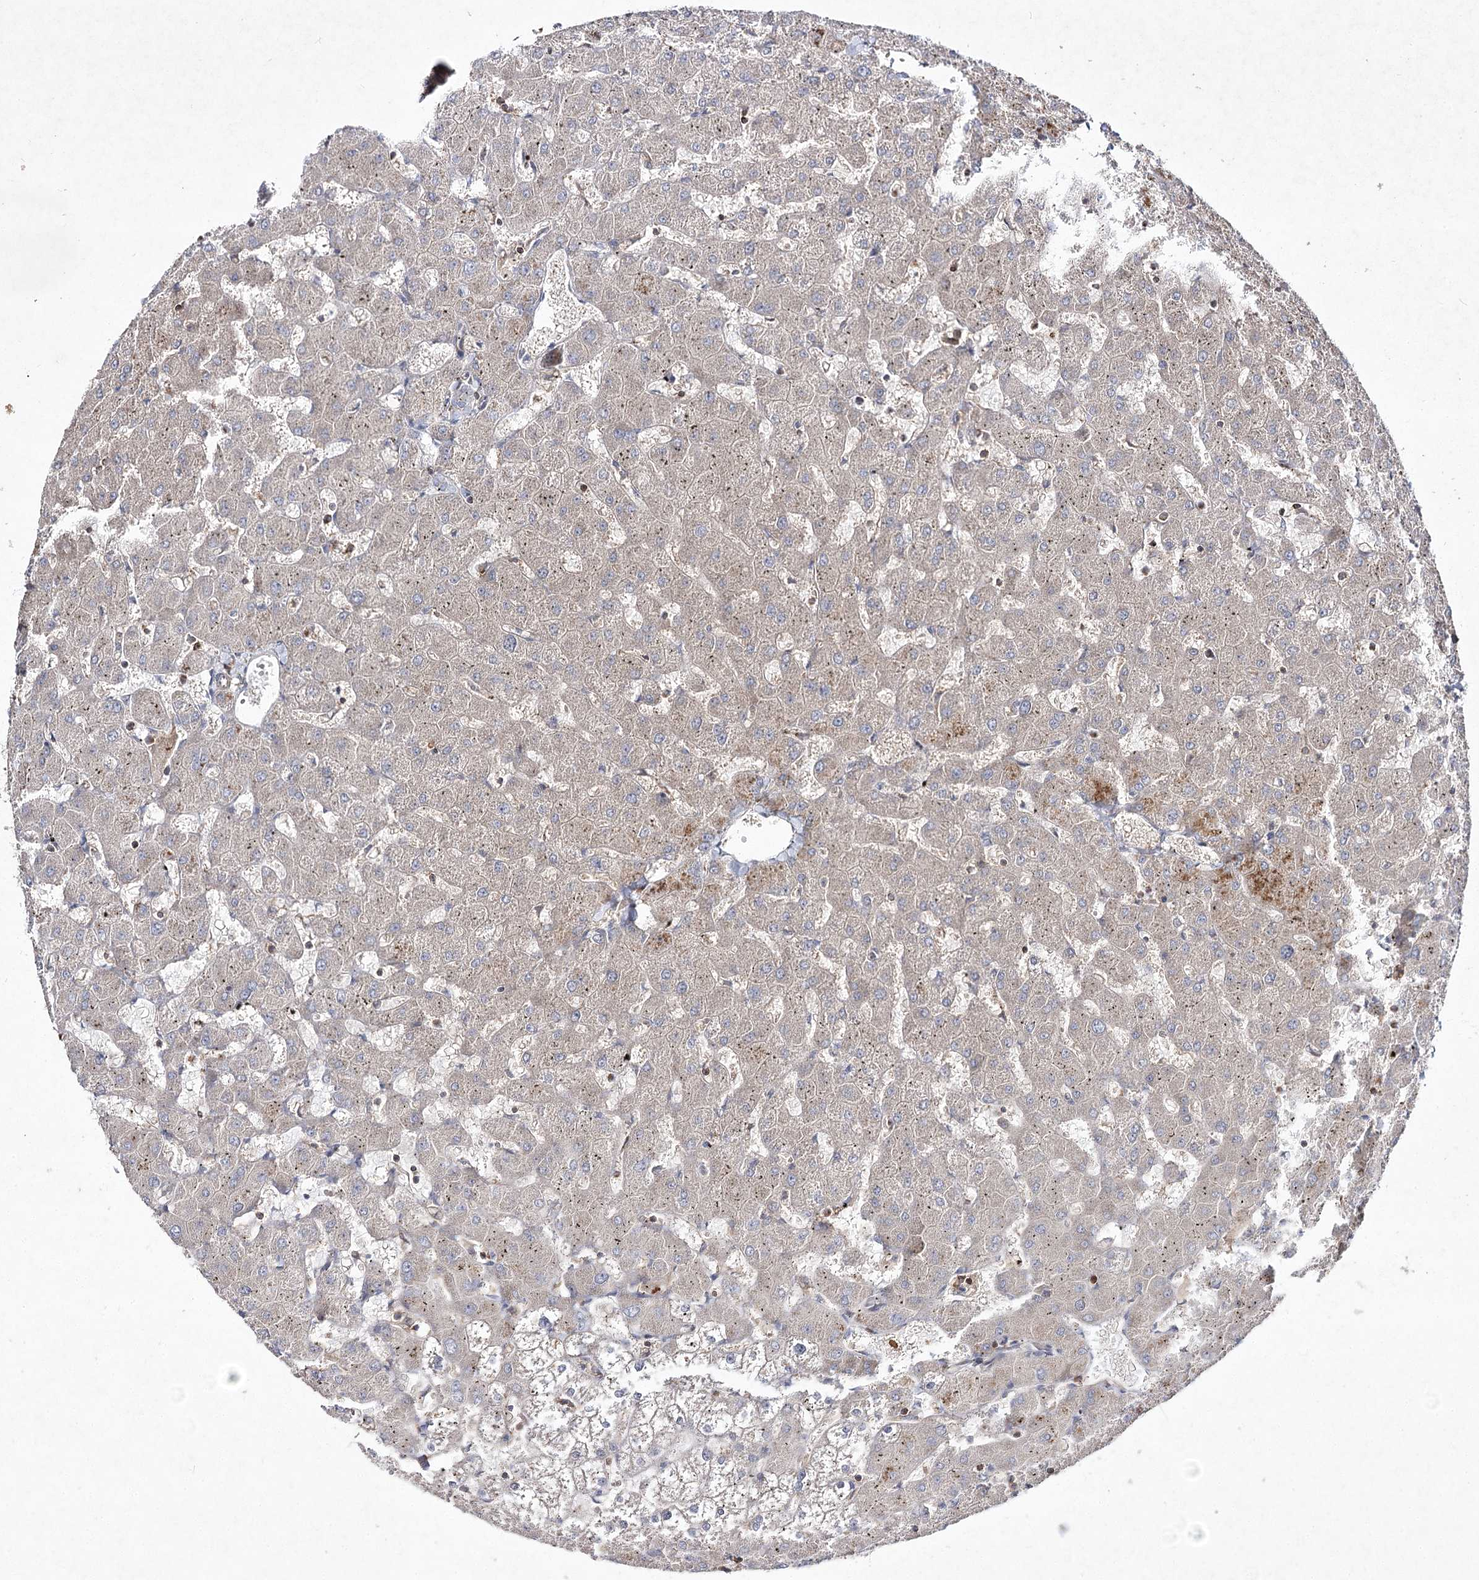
{"staining": {"intensity": "negative", "quantity": "none", "location": "none"}, "tissue": "liver", "cell_type": "Cholangiocytes", "image_type": "normal", "snomed": [{"axis": "morphology", "description": "Normal tissue, NOS"}, {"axis": "topography", "description": "Liver"}], "caption": "Liver stained for a protein using IHC demonstrates no staining cholangiocytes.", "gene": "CIB2", "patient": {"sex": "female", "age": 63}}